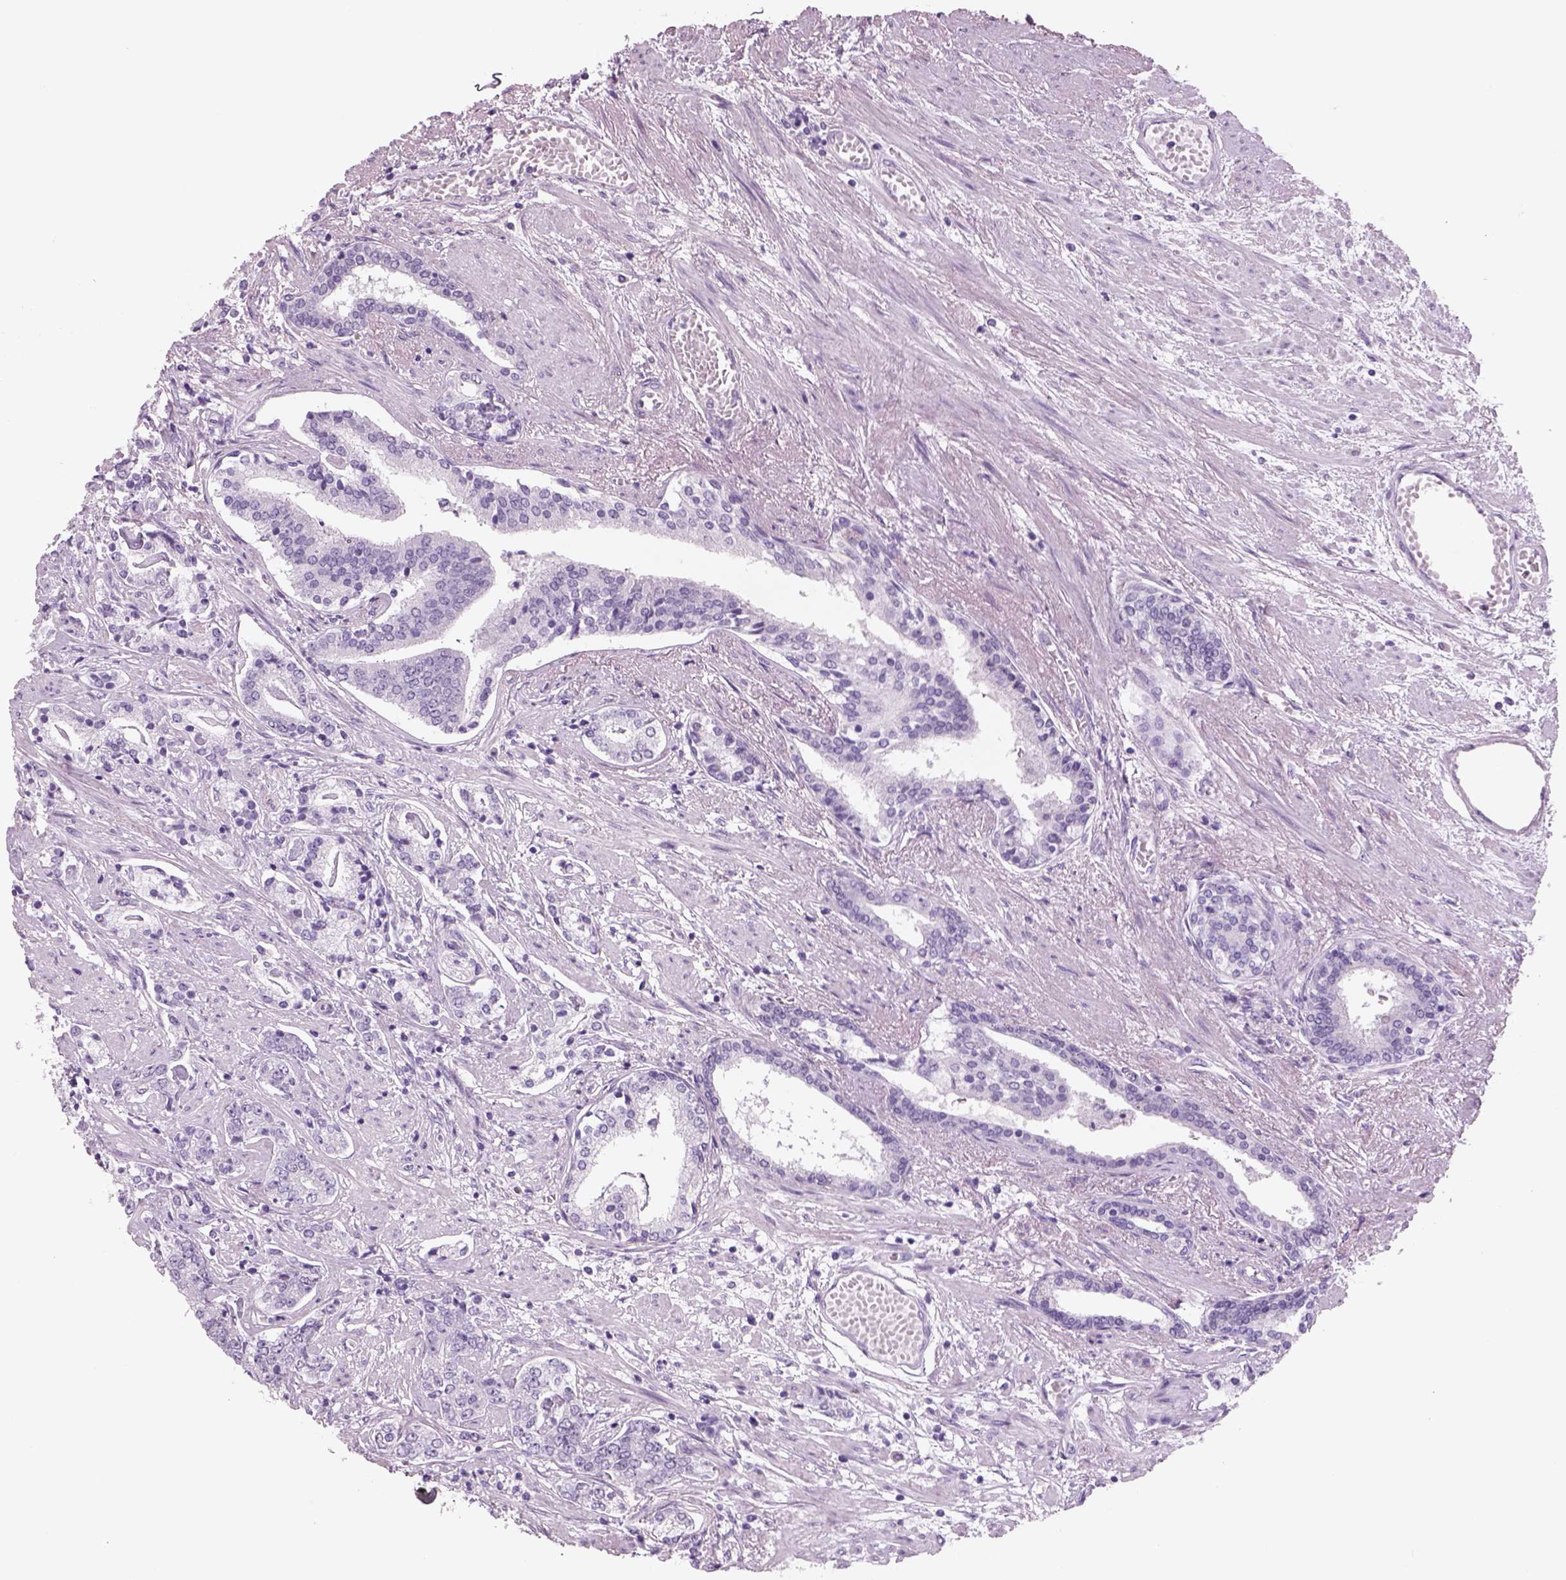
{"staining": {"intensity": "negative", "quantity": "none", "location": "none"}, "tissue": "prostate cancer", "cell_type": "Tumor cells", "image_type": "cancer", "snomed": [{"axis": "morphology", "description": "Adenocarcinoma, NOS"}, {"axis": "topography", "description": "Prostate"}], "caption": "Immunohistochemistry (IHC) micrograph of neoplastic tissue: adenocarcinoma (prostate) stained with DAB reveals no significant protein staining in tumor cells.", "gene": "RHO", "patient": {"sex": "male", "age": 64}}